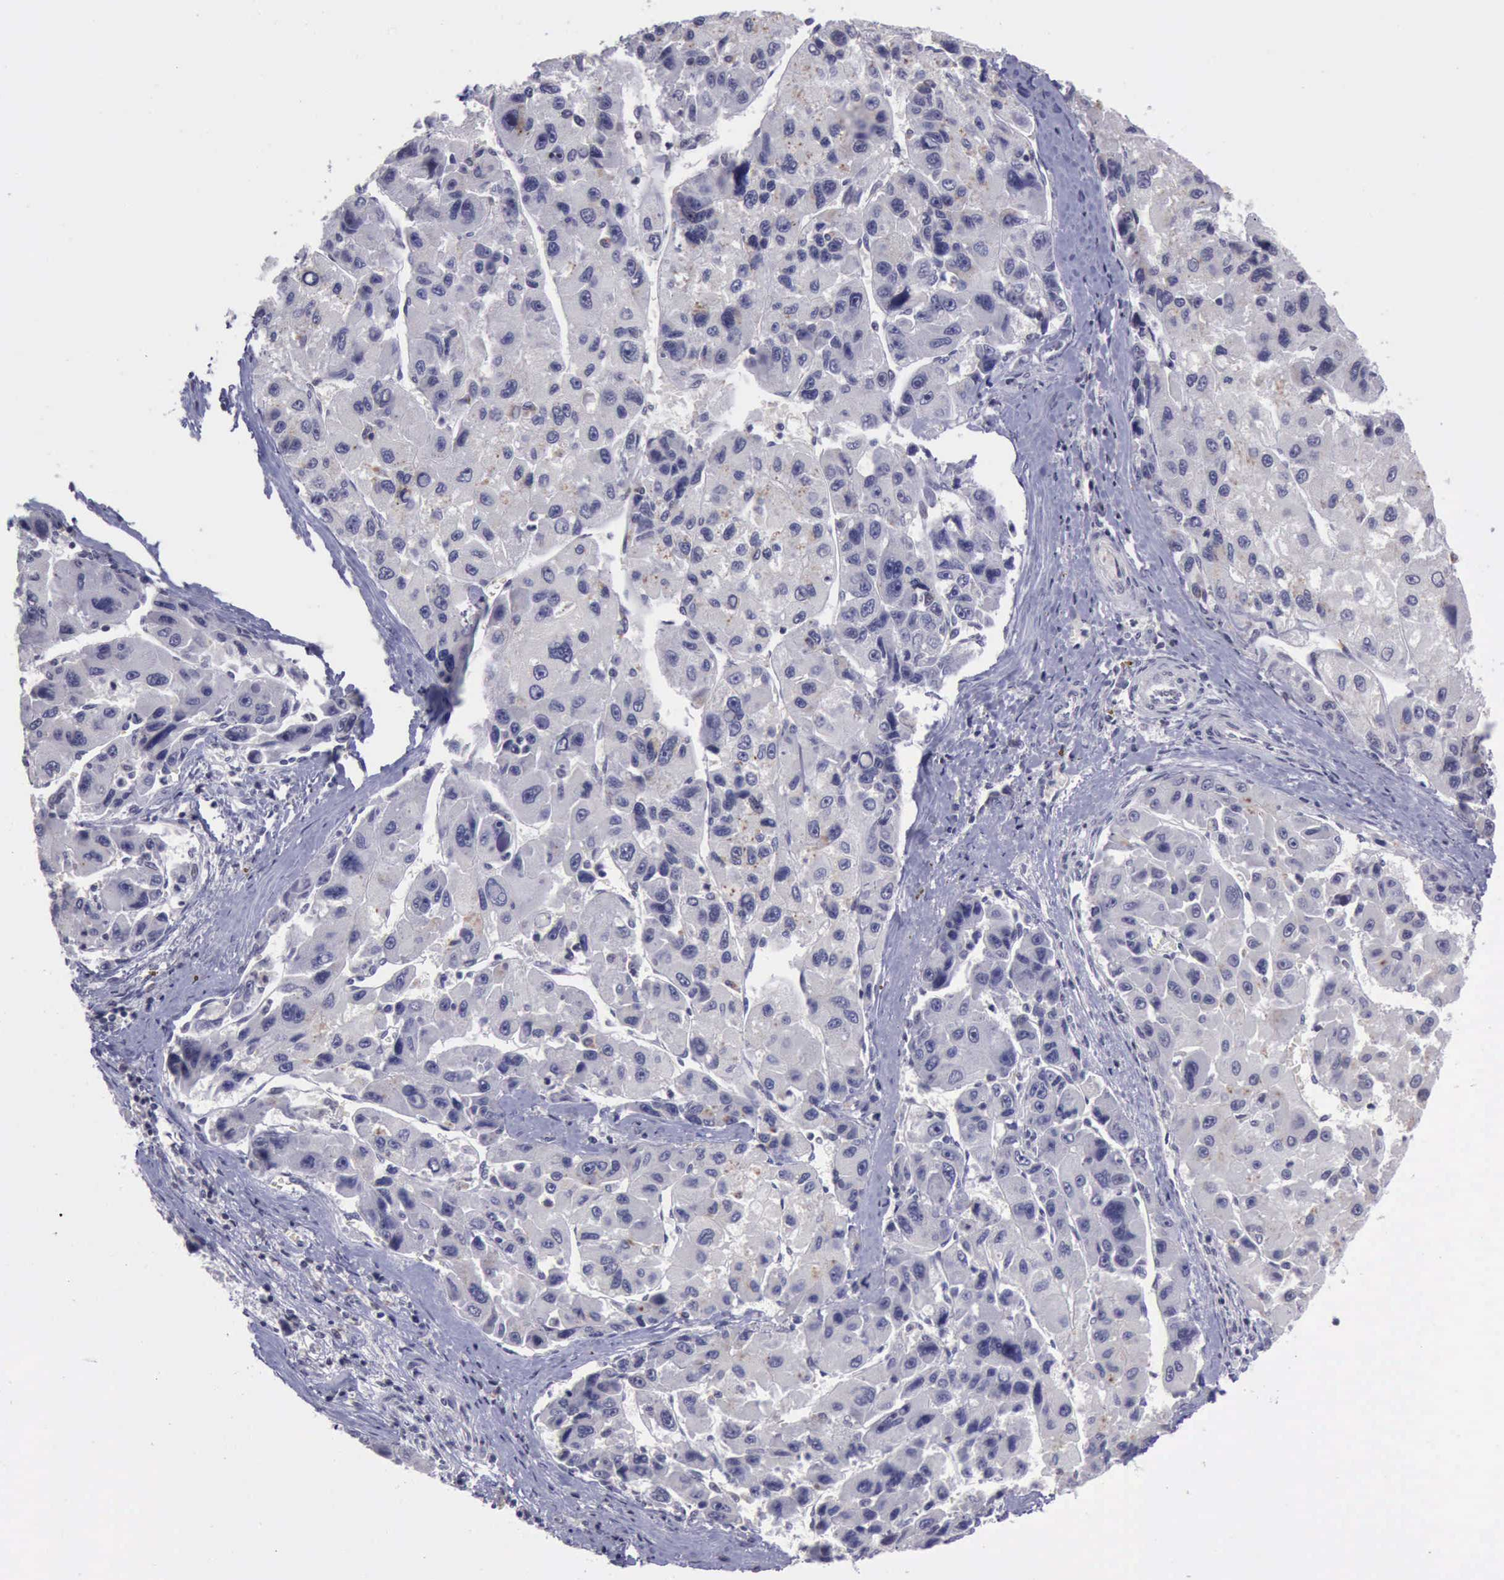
{"staining": {"intensity": "negative", "quantity": "none", "location": "none"}, "tissue": "liver cancer", "cell_type": "Tumor cells", "image_type": "cancer", "snomed": [{"axis": "morphology", "description": "Carcinoma, Hepatocellular, NOS"}, {"axis": "topography", "description": "Liver"}], "caption": "Immunohistochemistry of liver cancer (hepatocellular carcinoma) shows no expression in tumor cells. The staining was performed using DAB (3,3'-diaminobenzidine) to visualize the protein expression in brown, while the nuclei were stained in blue with hematoxylin (Magnification: 20x).", "gene": "YY1", "patient": {"sex": "male", "age": 64}}